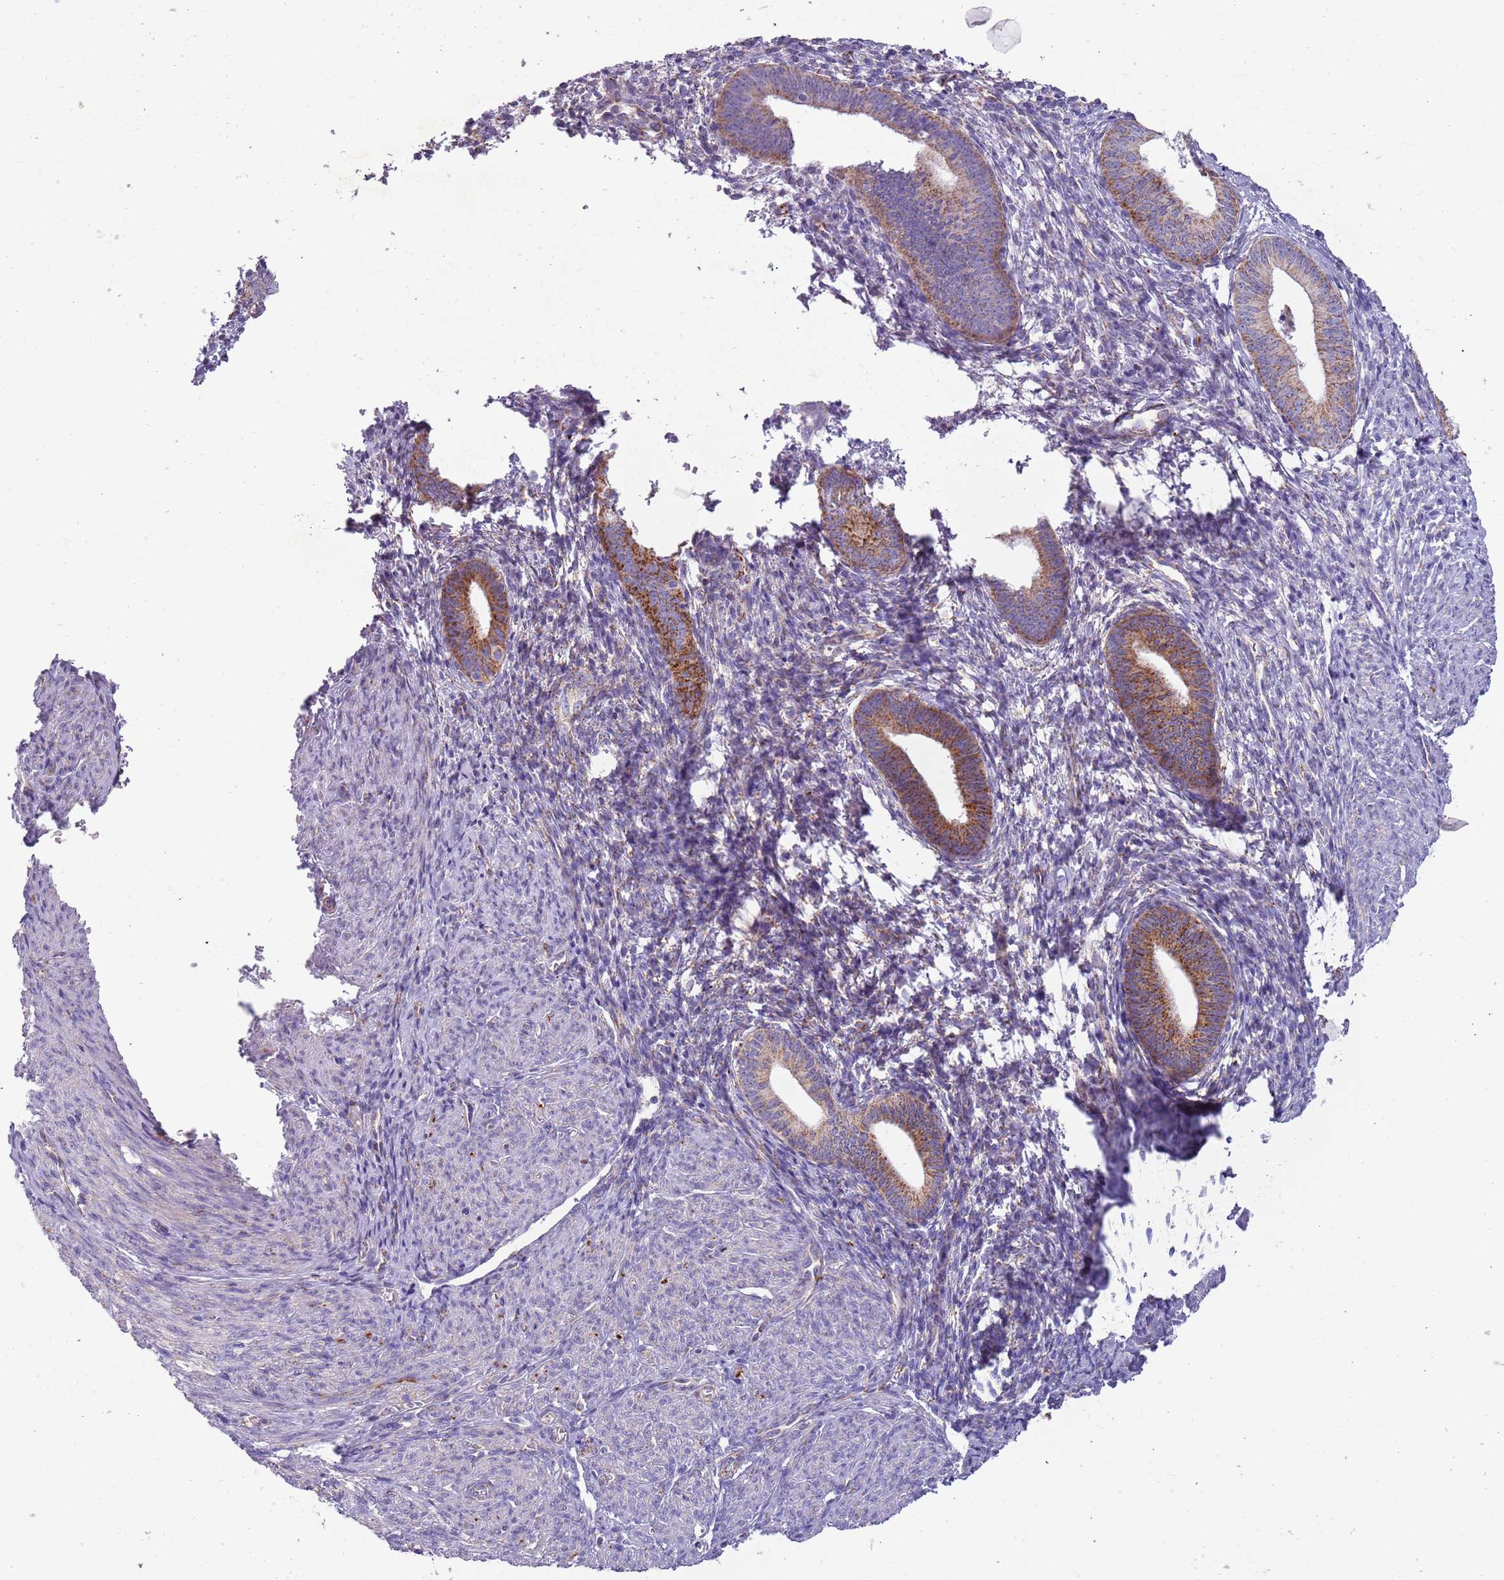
{"staining": {"intensity": "moderate", "quantity": "25%-75%", "location": "cytoplasmic/membranous"}, "tissue": "endometrial cancer", "cell_type": "Tumor cells", "image_type": "cancer", "snomed": [{"axis": "morphology", "description": "Adenocarcinoma, NOS"}, {"axis": "topography", "description": "Endometrium"}], "caption": "An IHC photomicrograph of neoplastic tissue is shown. Protein staining in brown labels moderate cytoplasmic/membranous positivity in endometrial adenocarcinoma within tumor cells.", "gene": "RNF222", "patient": {"sex": "female", "age": 79}}